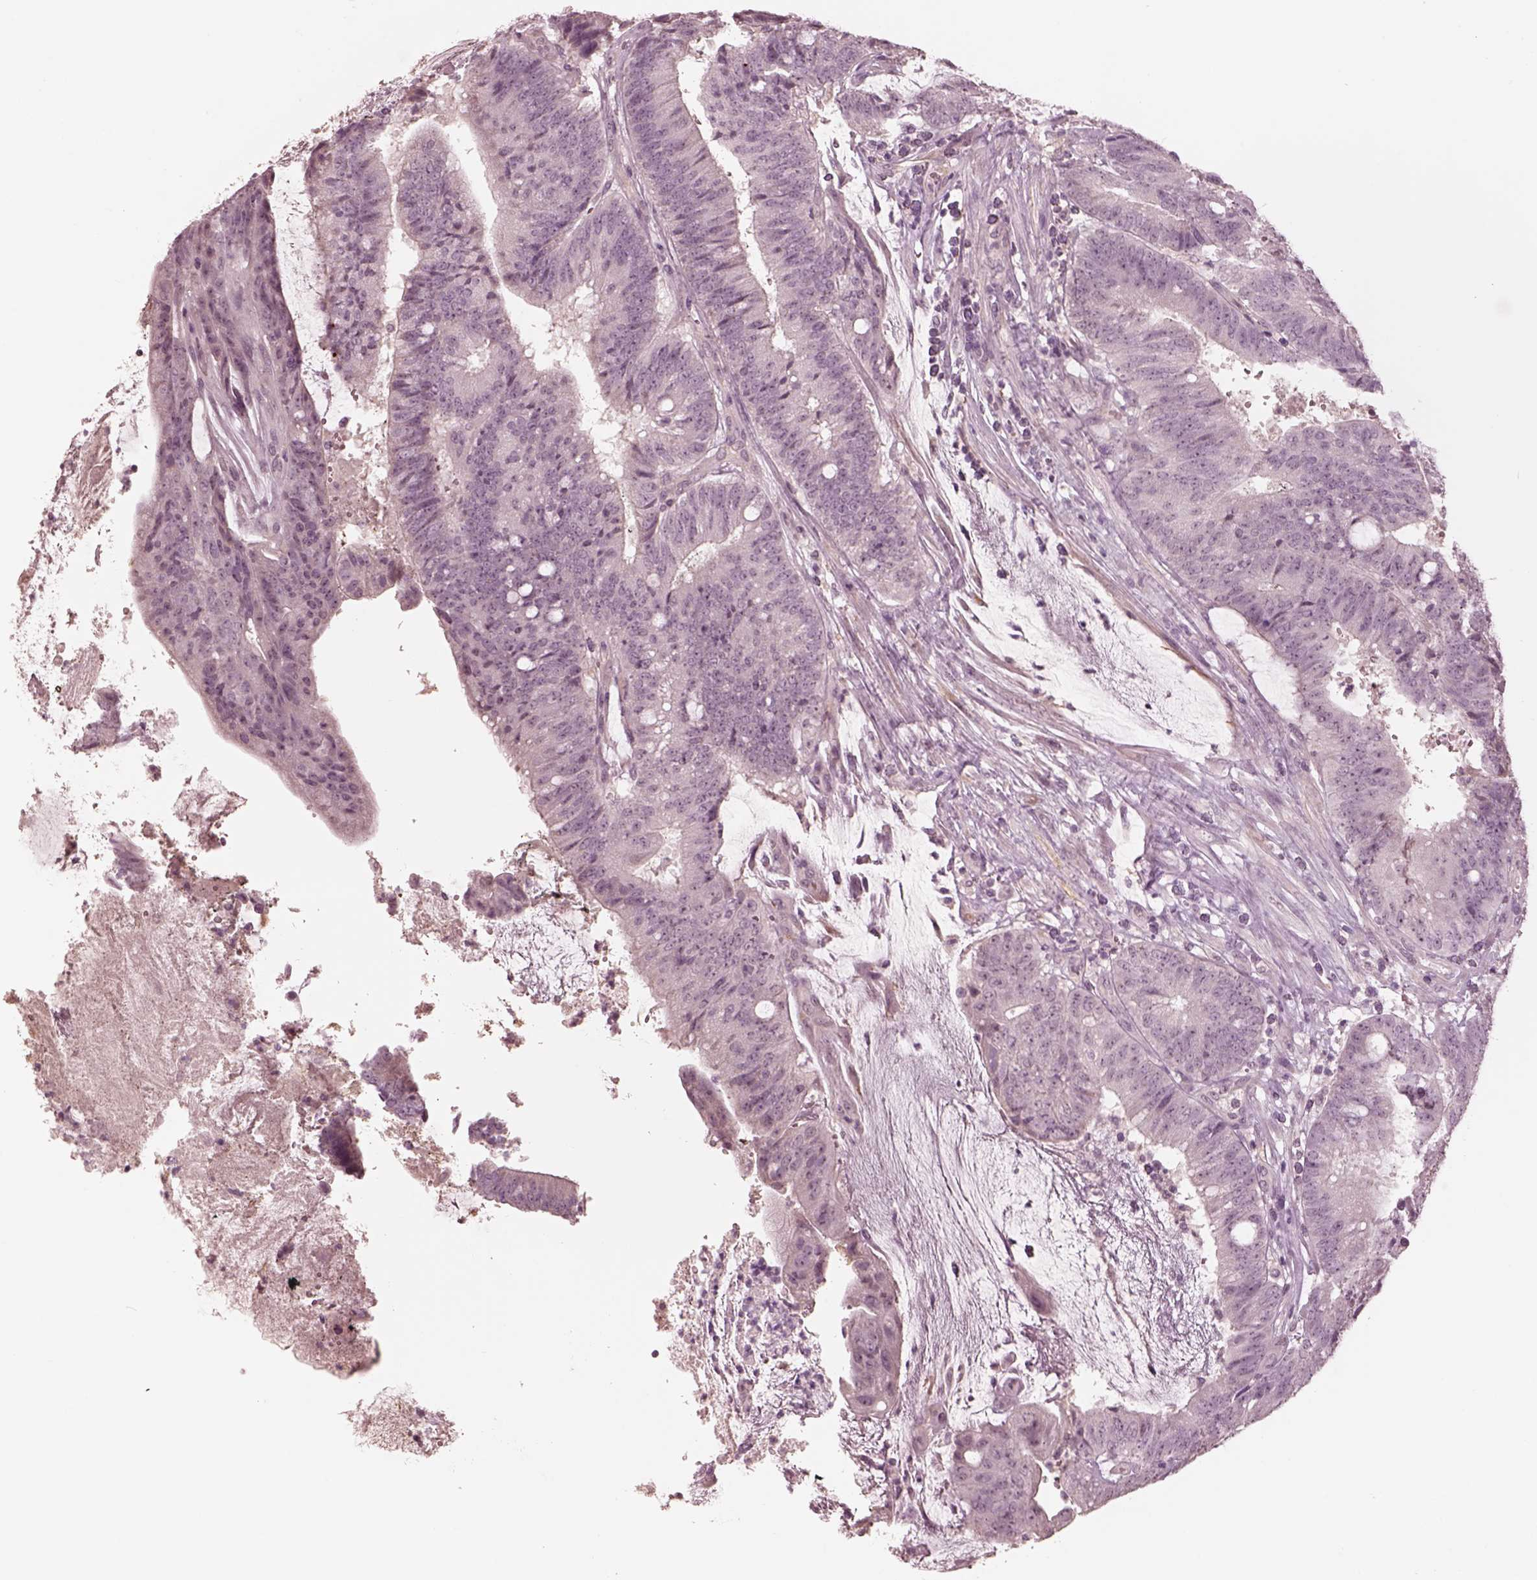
{"staining": {"intensity": "negative", "quantity": "none", "location": "none"}, "tissue": "colorectal cancer", "cell_type": "Tumor cells", "image_type": "cancer", "snomed": [{"axis": "morphology", "description": "Adenocarcinoma, NOS"}, {"axis": "topography", "description": "Colon"}], "caption": "A photomicrograph of human colorectal cancer (adenocarcinoma) is negative for staining in tumor cells.", "gene": "DNAAF9", "patient": {"sex": "female", "age": 43}}